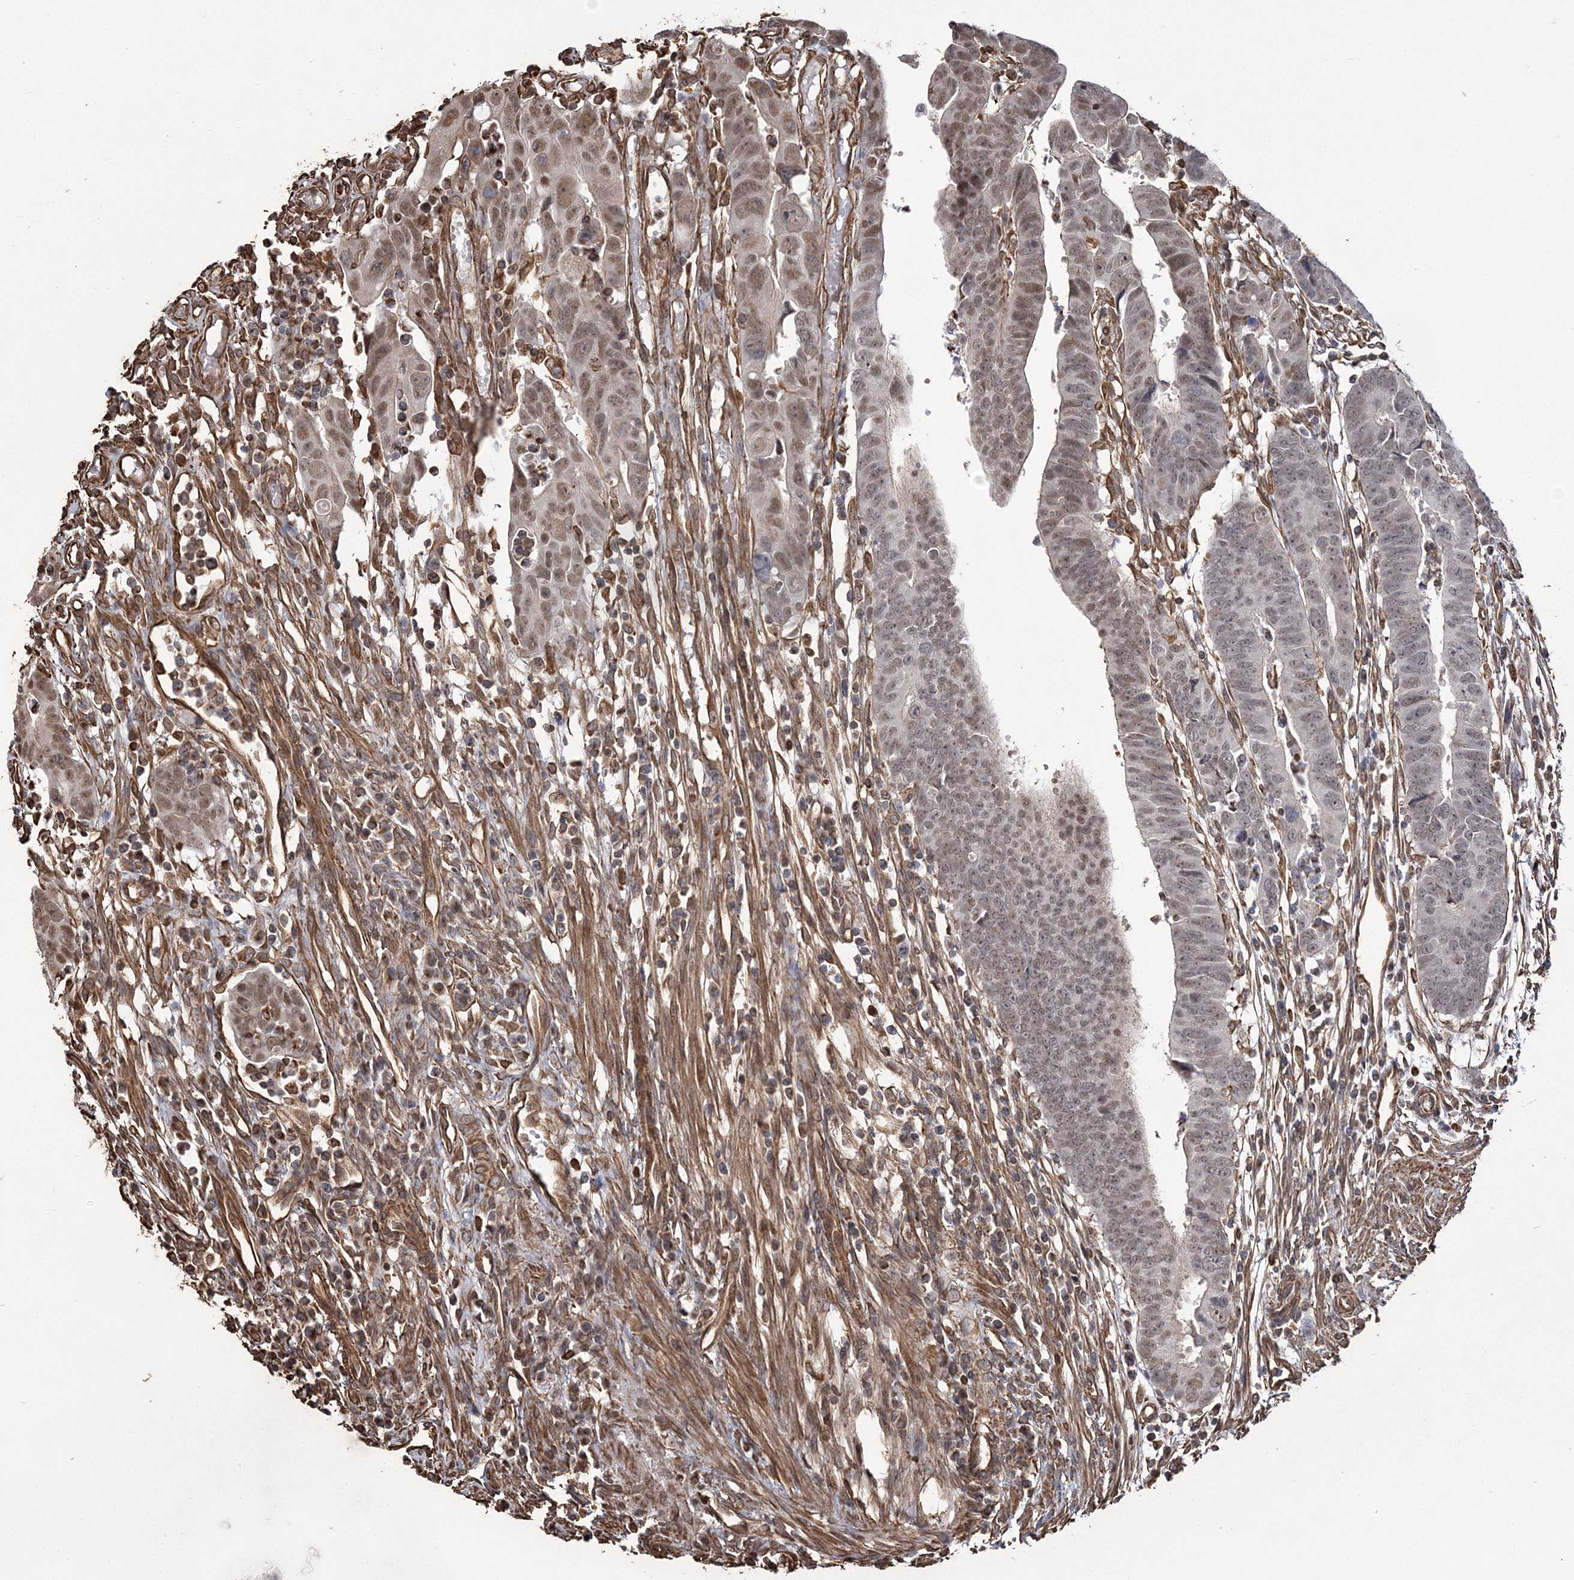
{"staining": {"intensity": "moderate", "quantity": "25%-75%", "location": "nuclear"}, "tissue": "colorectal cancer", "cell_type": "Tumor cells", "image_type": "cancer", "snomed": [{"axis": "morphology", "description": "Adenocarcinoma, NOS"}, {"axis": "topography", "description": "Rectum"}], "caption": "High-magnification brightfield microscopy of colorectal cancer (adenocarcinoma) stained with DAB (3,3'-diaminobenzidine) (brown) and counterstained with hematoxylin (blue). tumor cells exhibit moderate nuclear expression is appreciated in approximately25%-75% of cells.", "gene": "ATP11B", "patient": {"sex": "female", "age": 65}}